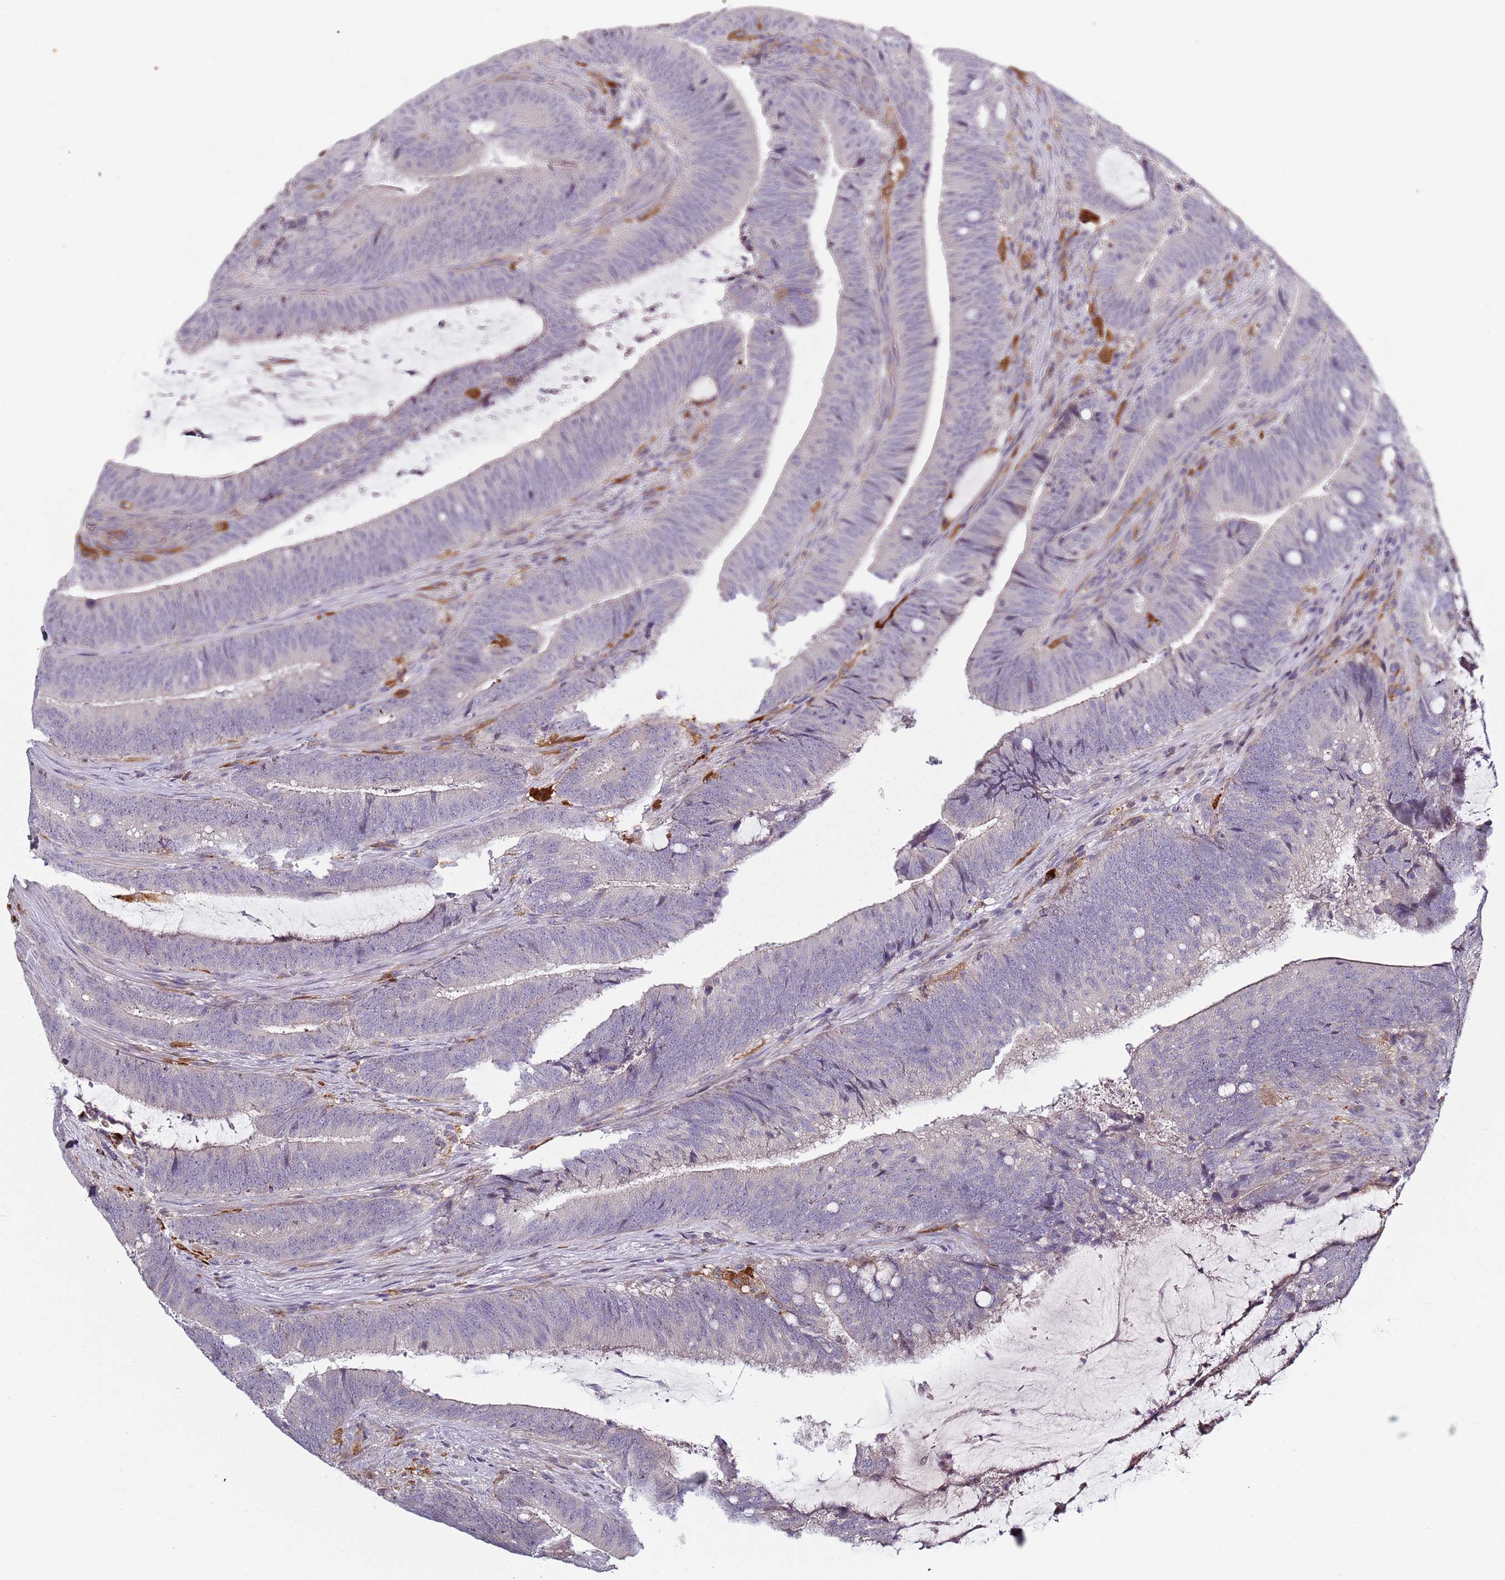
{"staining": {"intensity": "negative", "quantity": "none", "location": "none"}, "tissue": "colorectal cancer", "cell_type": "Tumor cells", "image_type": "cancer", "snomed": [{"axis": "morphology", "description": "Adenocarcinoma, NOS"}, {"axis": "topography", "description": "Colon"}], "caption": "High magnification brightfield microscopy of colorectal adenocarcinoma stained with DAB (brown) and counterstained with hematoxylin (blue): tumor cells show no significant staining. (Stains: DAB (3,3'-diaminobenzidine) immunohistochemistry (IHC) with hematoxylin counter stain, Microscopy: brightfield microscopy at high magnification).", "gene": "CC2D2B", "patient": {"sex": "female", "age": 43}}